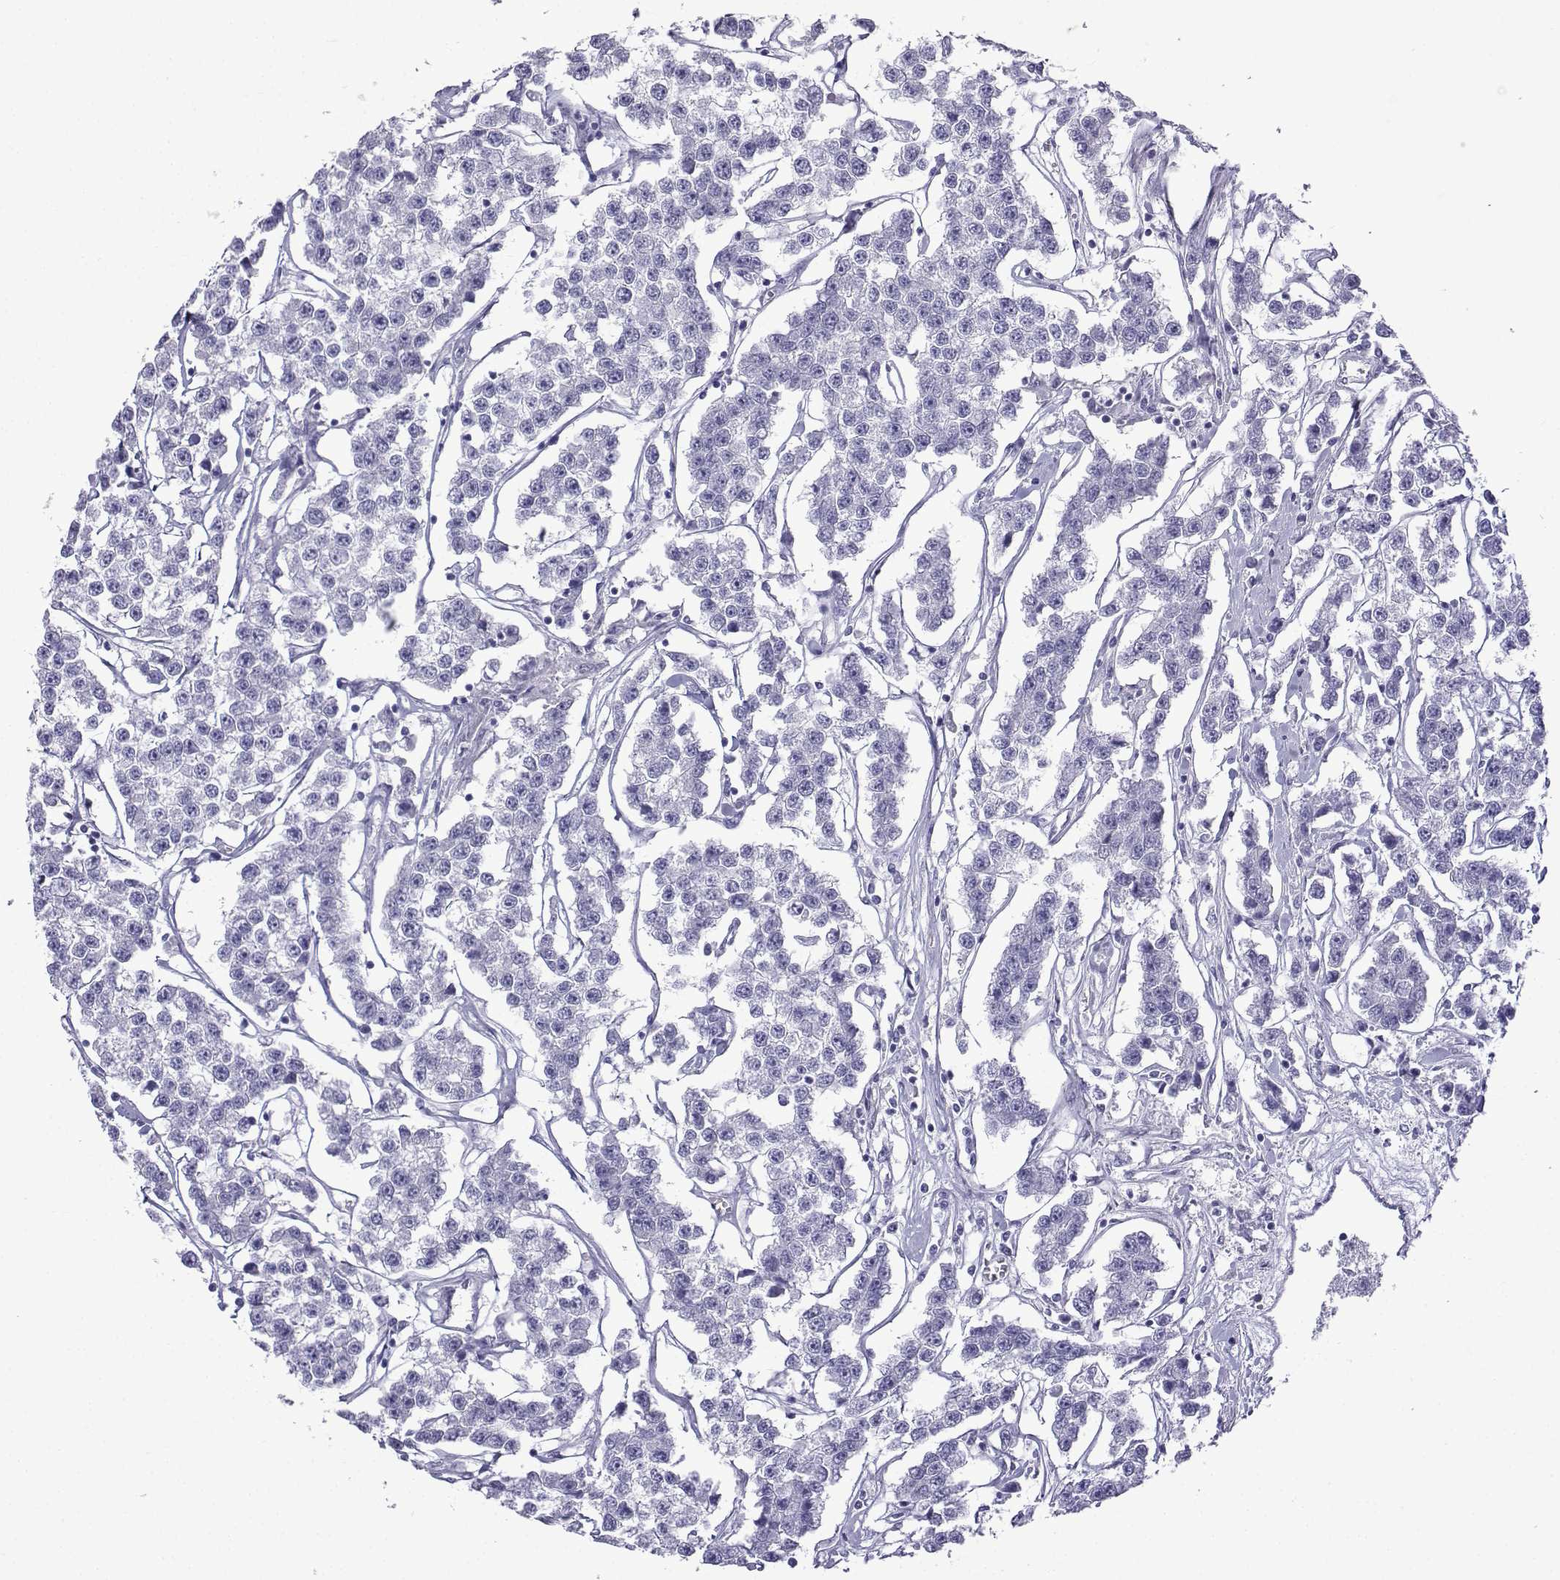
{"staining": {"intensity": "negative", "quantity": "none", "location": "none"}, "tissue": "testis cancer", "cell_type": "Tumor cells", "image_type": "cancer", "snomed": [{"axis": "morphology", "description": "Seminoma, NOS"}, {"axis": "topography", "description": "Testis"}], "caption": "A histopathology image of testis cancer (seminoma) stained for a protein shows no brown staining in tumor cells.", "gene": "KCNF1", "patient": {"sex": "male", "age": 59}}